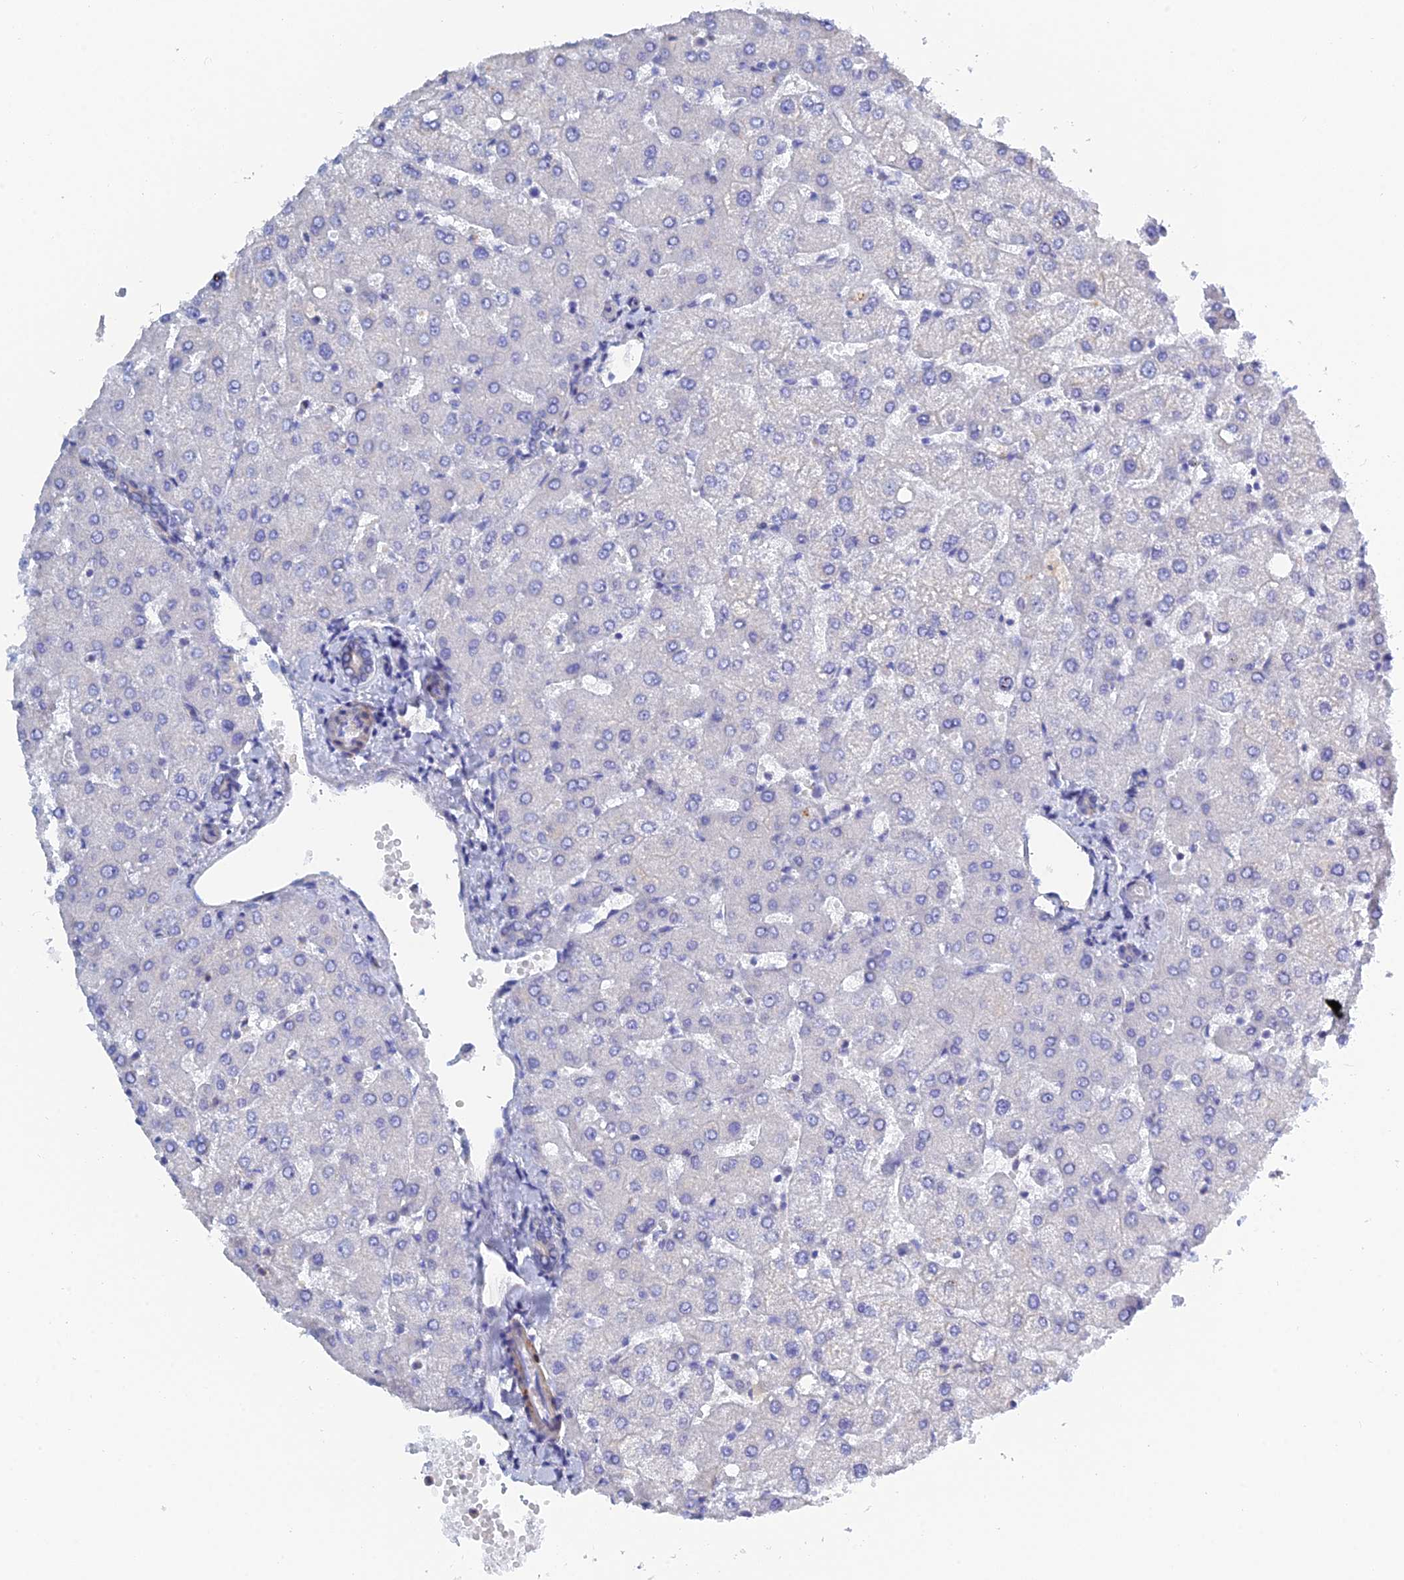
{"staining": {"intensity": "negative", "quantity": "none", "location": "none"}, "tissue": "liver", "cell_type": "Cholangiocytes", "image_type": "normal", "snomed": [{"axis": "morphology", "description": "Normal tissue, NOS"}, {"axis": "topography", "description": "Liver"}], "caption": "Protein analysis of benign liver displays no significant expression in cholangiocytes.", "gene": "PCDHA8", "patient": {"sex": "female", "age": 54}}